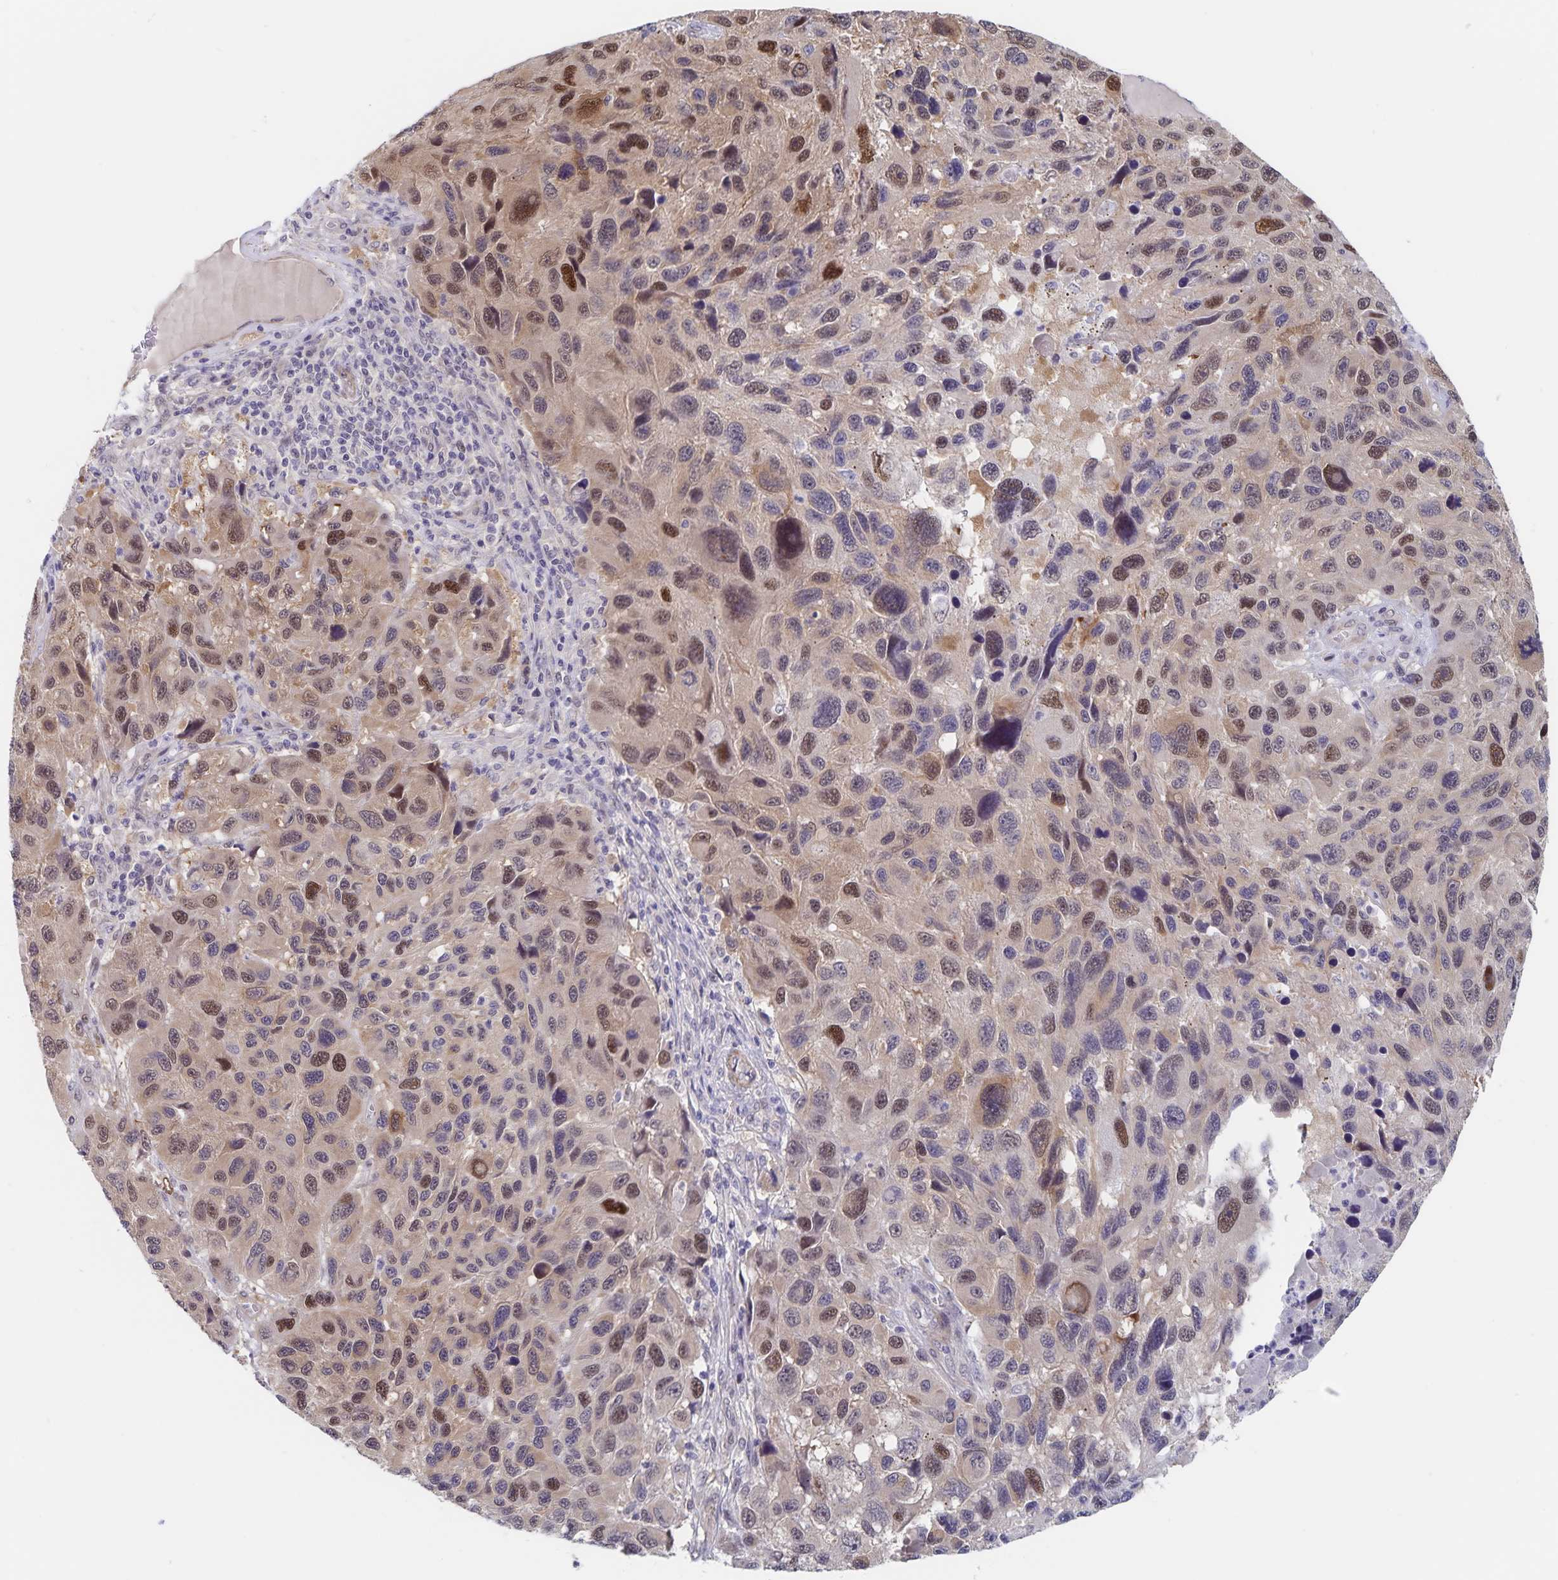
{"staining": {"intensity": "moderate", "quantity": "25%-75%", "location": "nuclear"}, "tissue": "melanoma", "cell_type": "Tumor cells", "image_type": "cancer", "snomed": [{"axis": "morphology", "description": "Malignant melanoma, NOS"}, {"axis": "topography", "description": "Skin"}], "caption": "Immunohistochemistry of malignant melanoma displays medium levels of moderate nuclear positivity in about 25%-75% of tumor cells. The protein of interest is stained brown, and the nuclei are stained in blue (DAB (3,3'-diaminobenzidine) IHC with brightfield microscopy, high magnification).", "gene": "BAG6", "patient": {"sex": "male", "age": 53}}